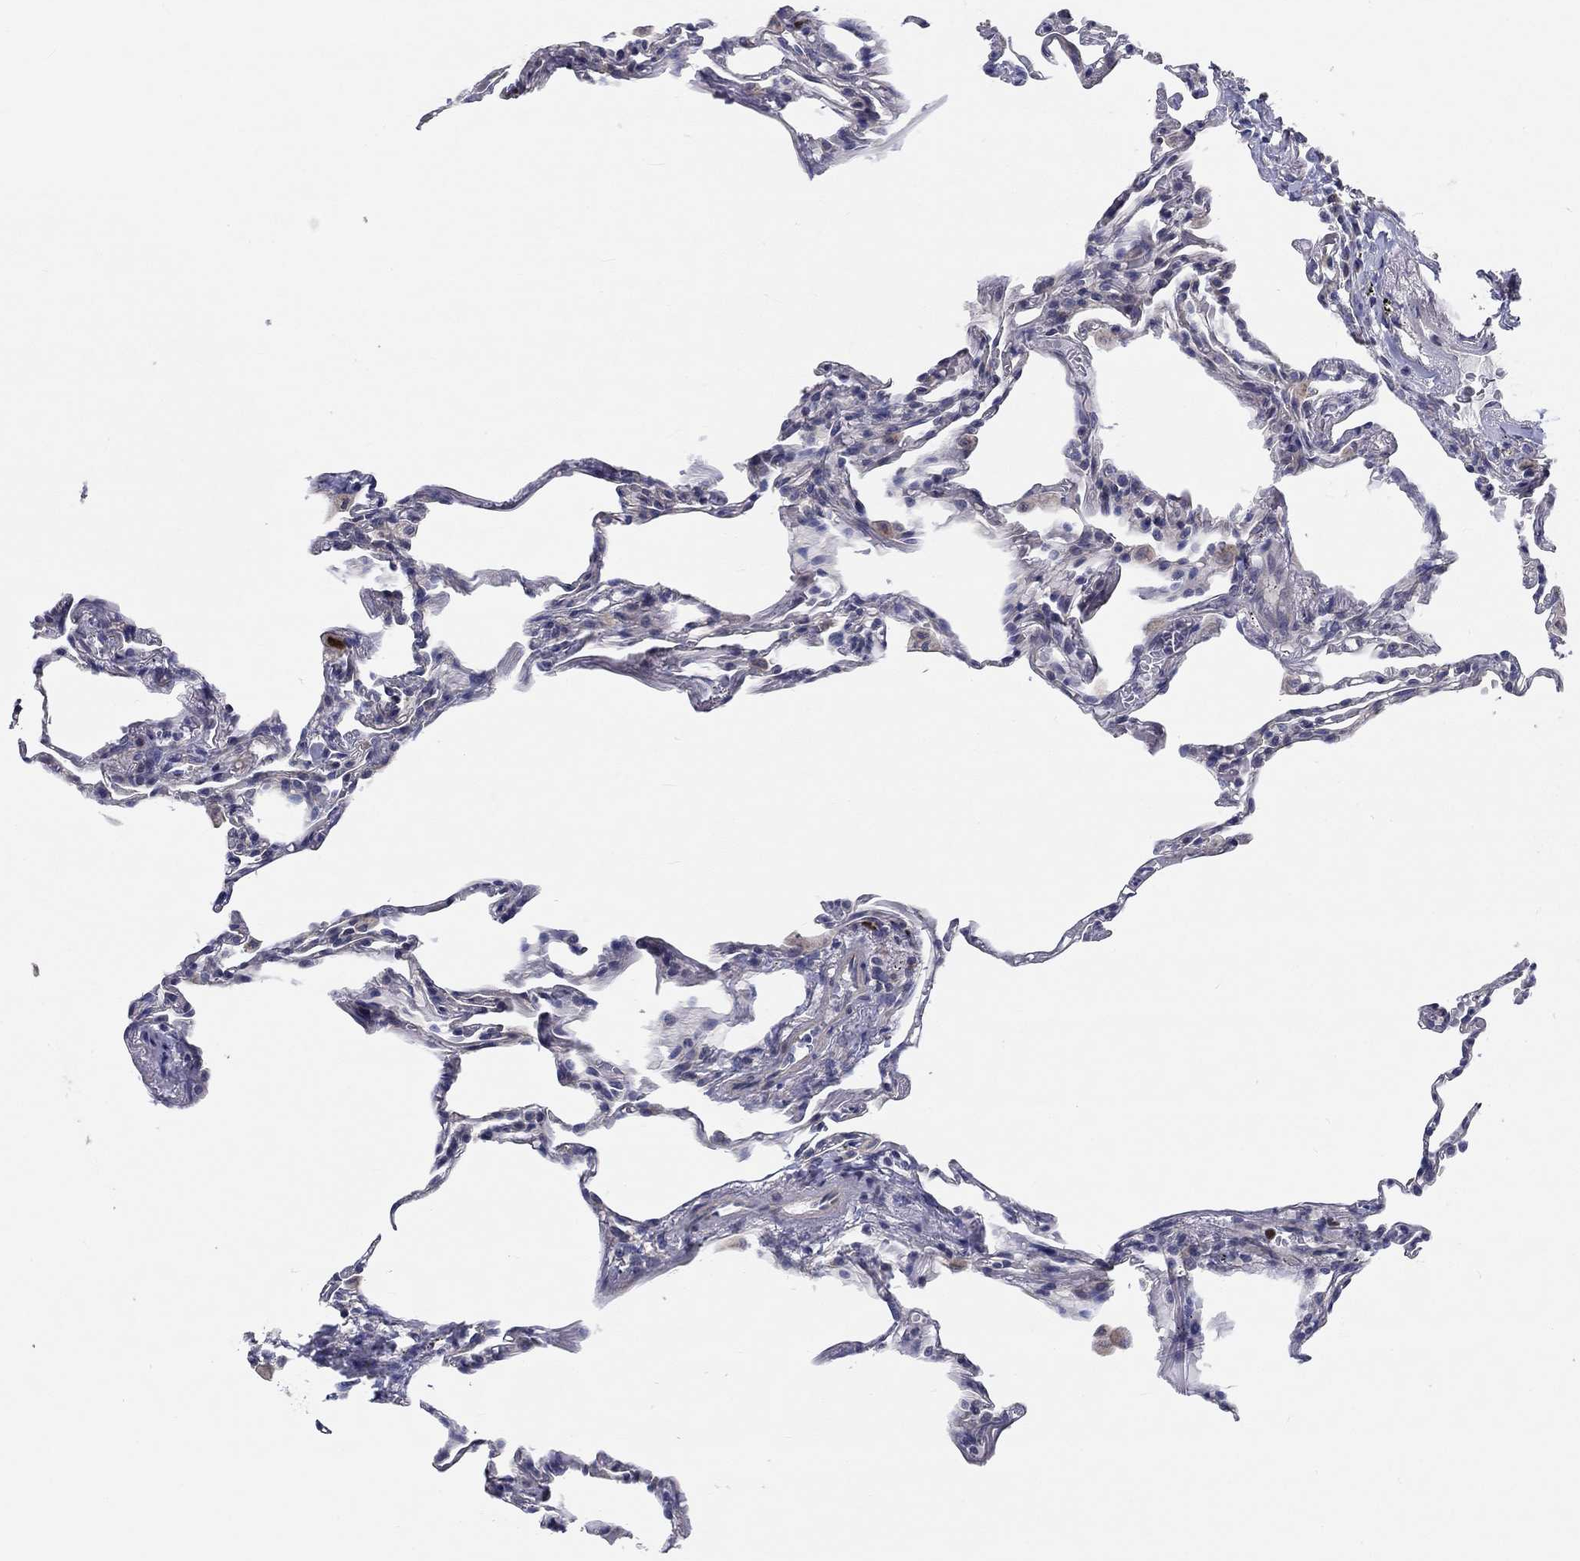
{"staining": {"intensity": "negative", "quantity": "none", "location": "none"}, "tissue": "lung", "cell_type": "Alveolar cells", "image_type": "normal", "snomed": [{"axis": "morphology", "description": "Normal tissue, NOS"}, {"axis": "topography", "description": "Lung"}], "caption": "Alveolar cells show no significant expression in unremarkable lung. (Immunohistochemistry (ihc), brightfield microscopy, high magnification).", "gene": "PRC1", "patient": {"sex": "female", "age": 57}}